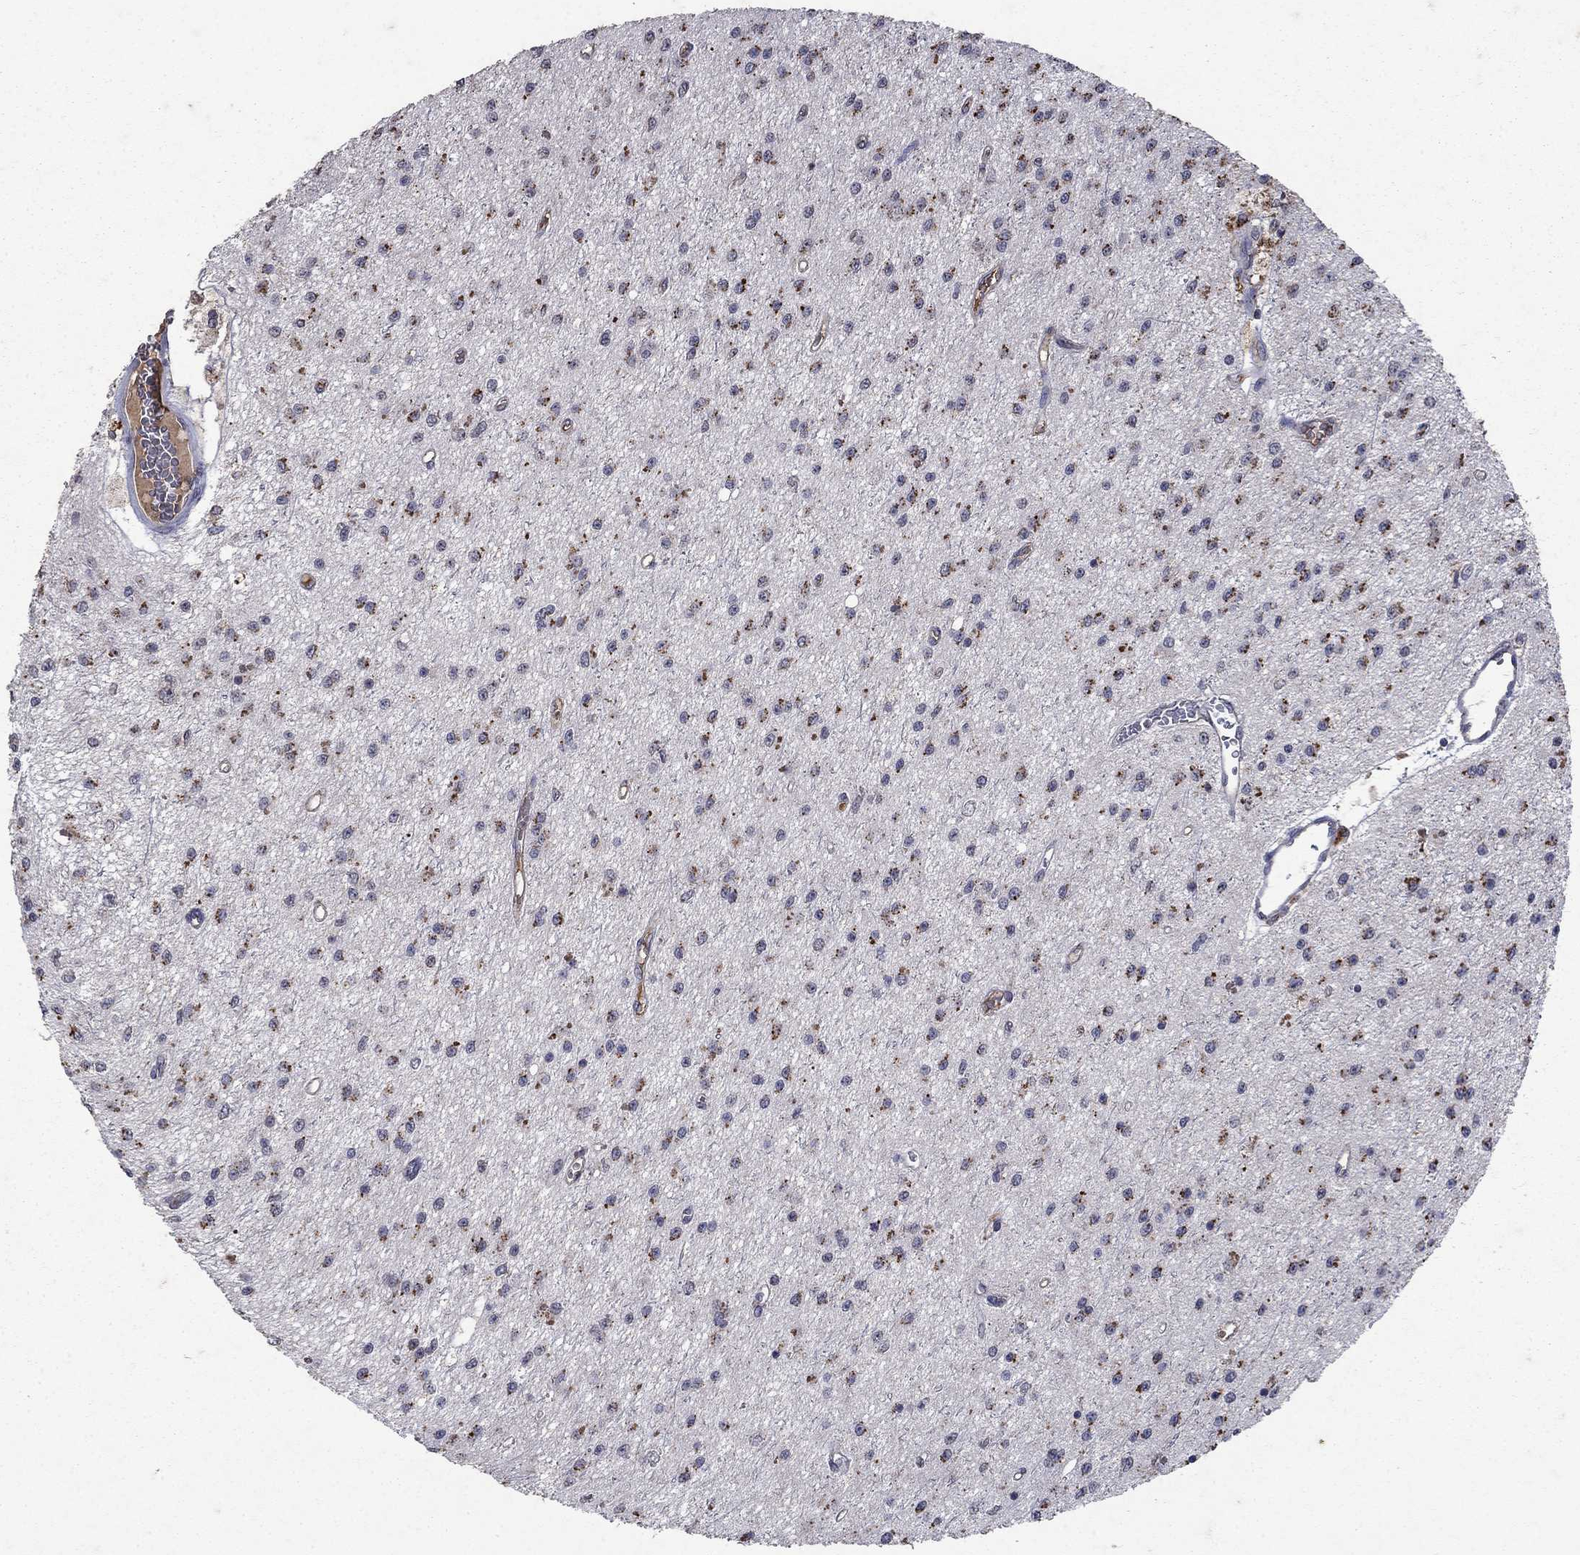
{"staining": {"intensity": "moderate", "quantity": "25%-75%", "location": "cytoplasmic/membranous"}, "tissue": "glioma", "cell_type": "Tumor cells", "image_type": "cancer", "snomed": [{"axis": "morphology", "description": "Glioma, malignant, Low grade"}, {"axis": "topography", "description": "Brain"}], "caption": "Low-grade glioma (malignant) tissue demonstrates moderate cytoplasmic/membranous staining in about 25%-75% of tumor cells, visualized by immunohistochemistry.", "gene": "NPC2", "patient": {"sex": "female", "age": 45}}